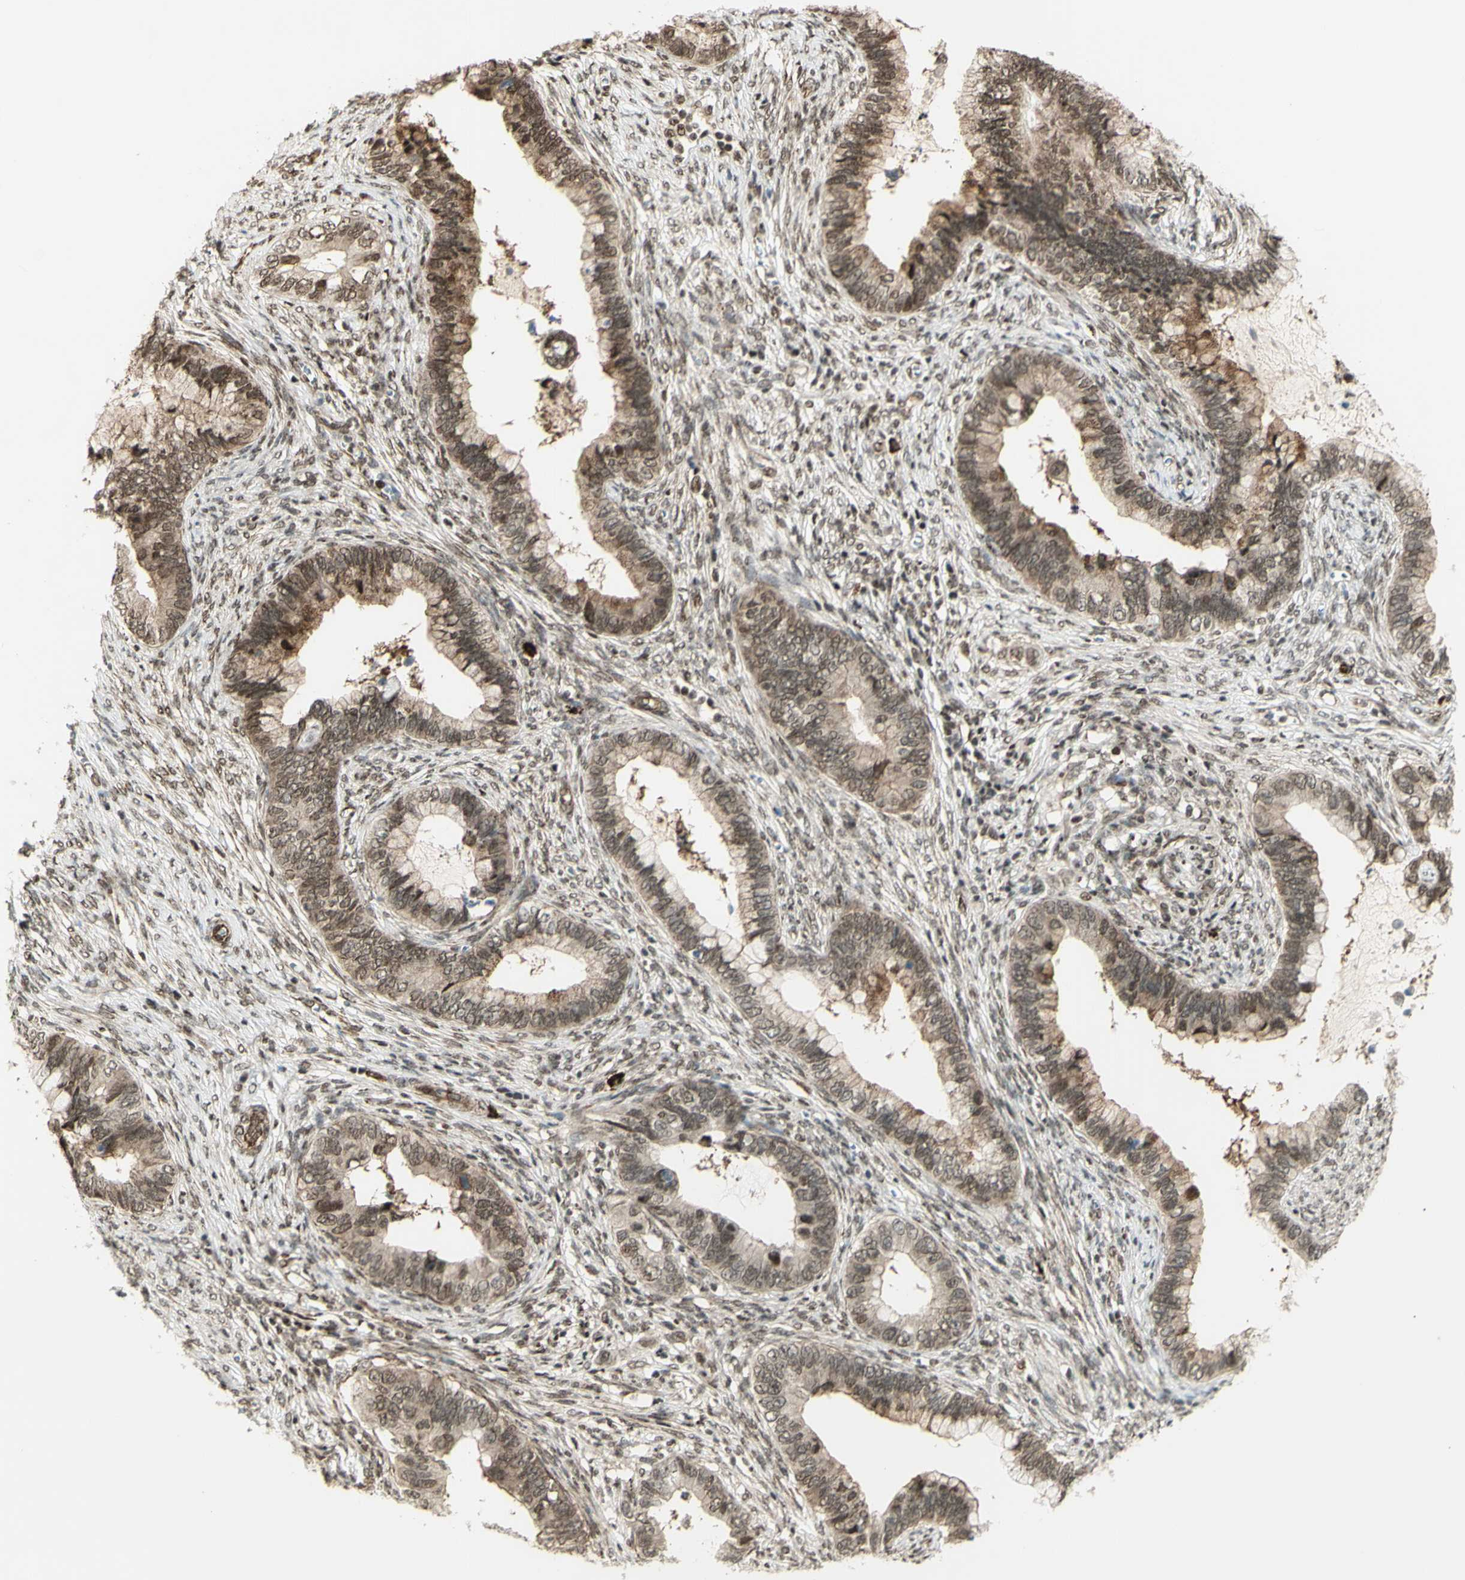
{"staining": {"intensity": "moderate", "quantity": ">75%", "location": "cytoplasmic/membranous,nuclear"}, "tissue": "cervical cancer", "cell_type": "Tumor cells", "image_type": "cancer", "snomed": [{"axis": "morphology", "description": "Adenocarcinoma, NOS"}, {"axis": "topography", "description": "Cervix"}], "caption": "The image shows staining of cervical cancer, revealing moderate cytoplasmic/membranous and nuclear protein staining (brown color) within tumor cells.", "gene": "ZMYM6", "patient": {"sex": "female", "age": 44}}